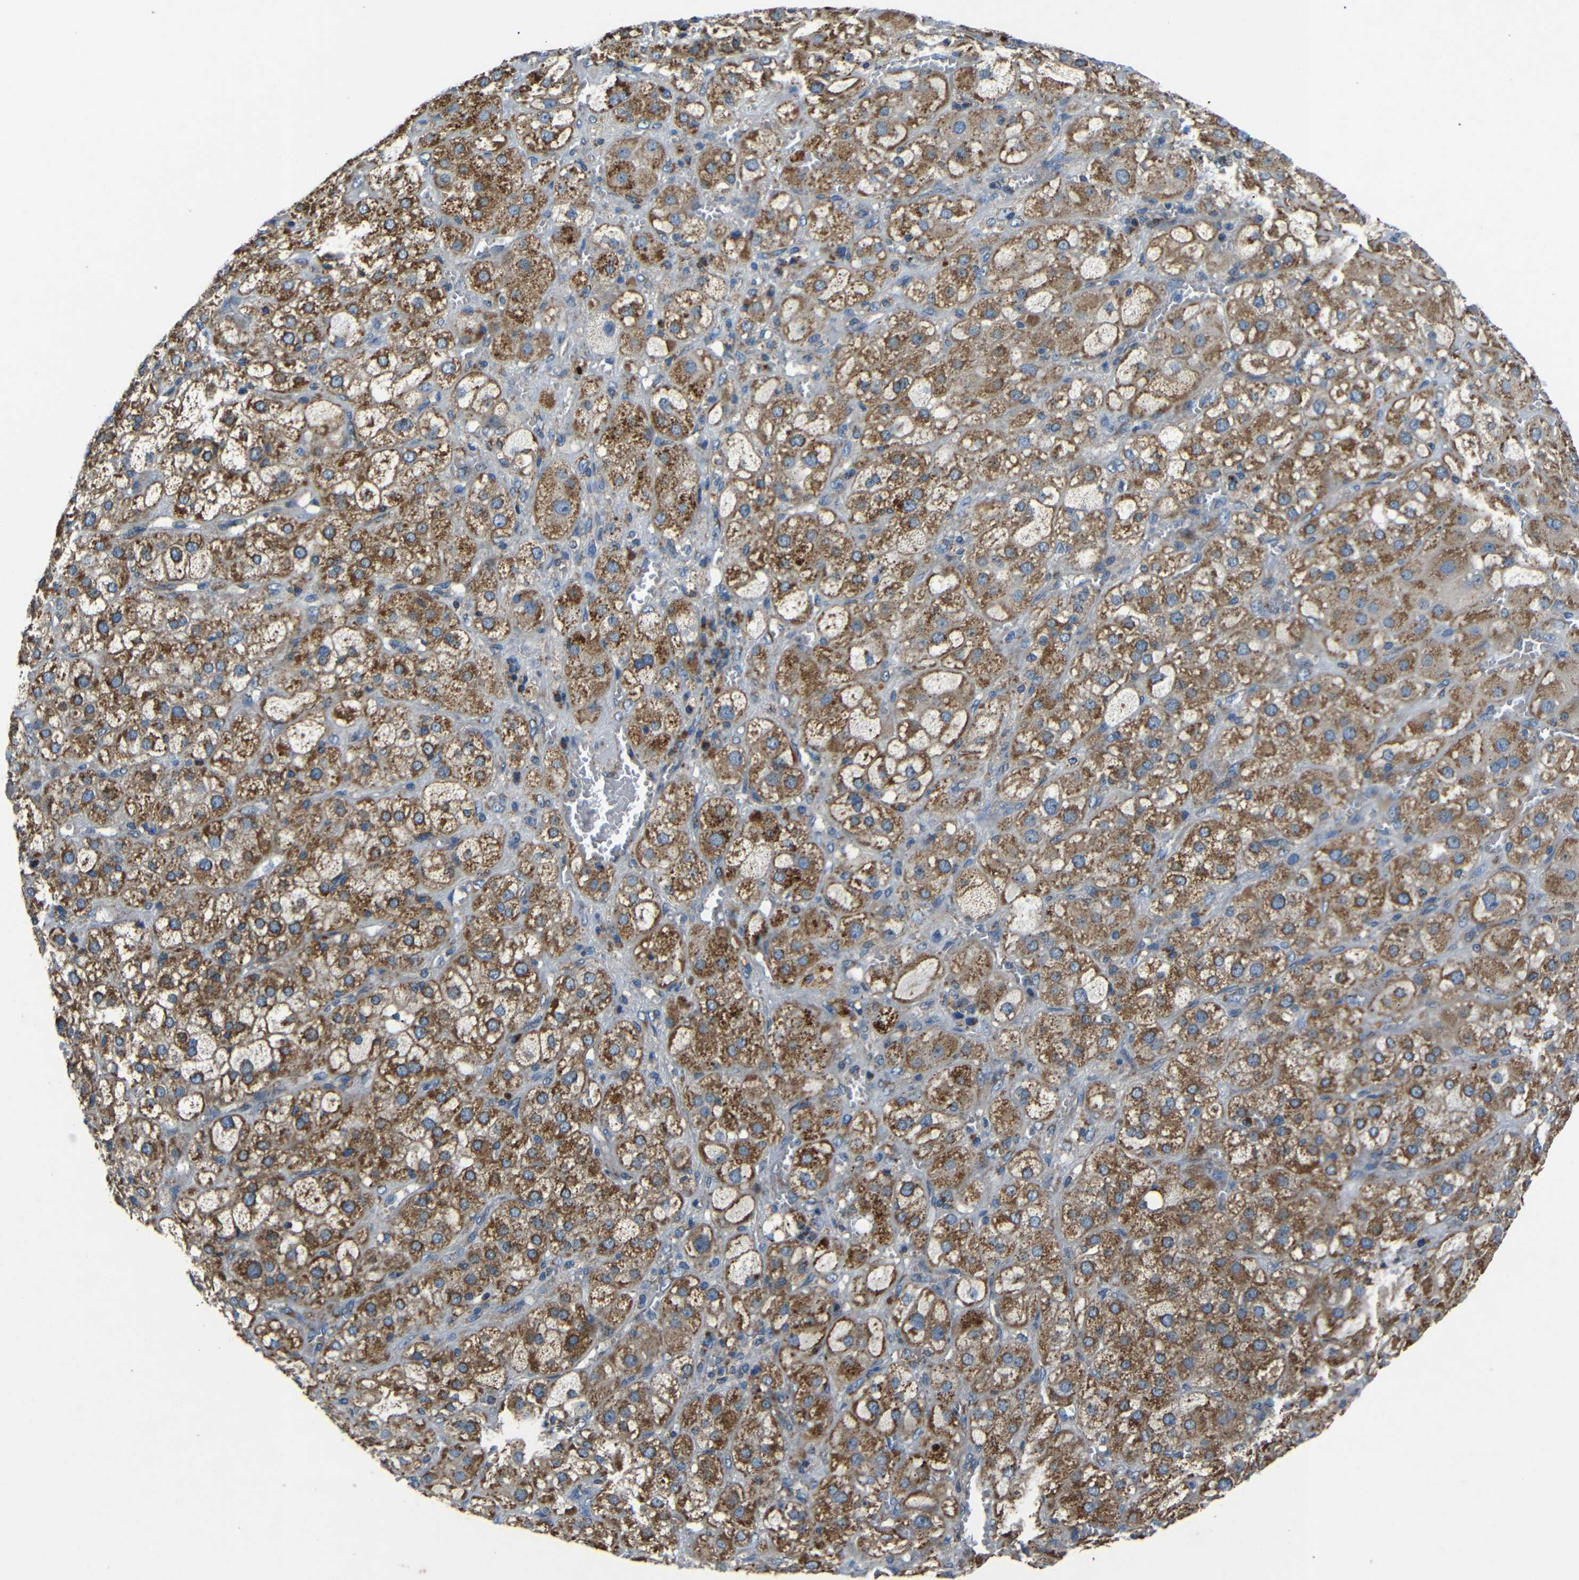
{"staining": {"intensity": "strong", "quantity": ">75%", "location": "cytoplasmic/membranous"}, "tissue": "adrenal gland", "cell_type": "Glandular cells", "image_type": "normal", "snomed": [{"axis": "morphology", "description": "Normal tissue, NOS"}, {"axis": "topography", "description": "Adrenal gland"}], "caption": "DAB immunohistochemical staining of unremarkable adrenal gland reveals strong cytoplasmic/membranous protein expression in approximately >75% of glandular cells. (IHC, brightfield microscopy, high magnification).", "gene": "NETO2", "patient": {"sex": "female", "age": 47}}